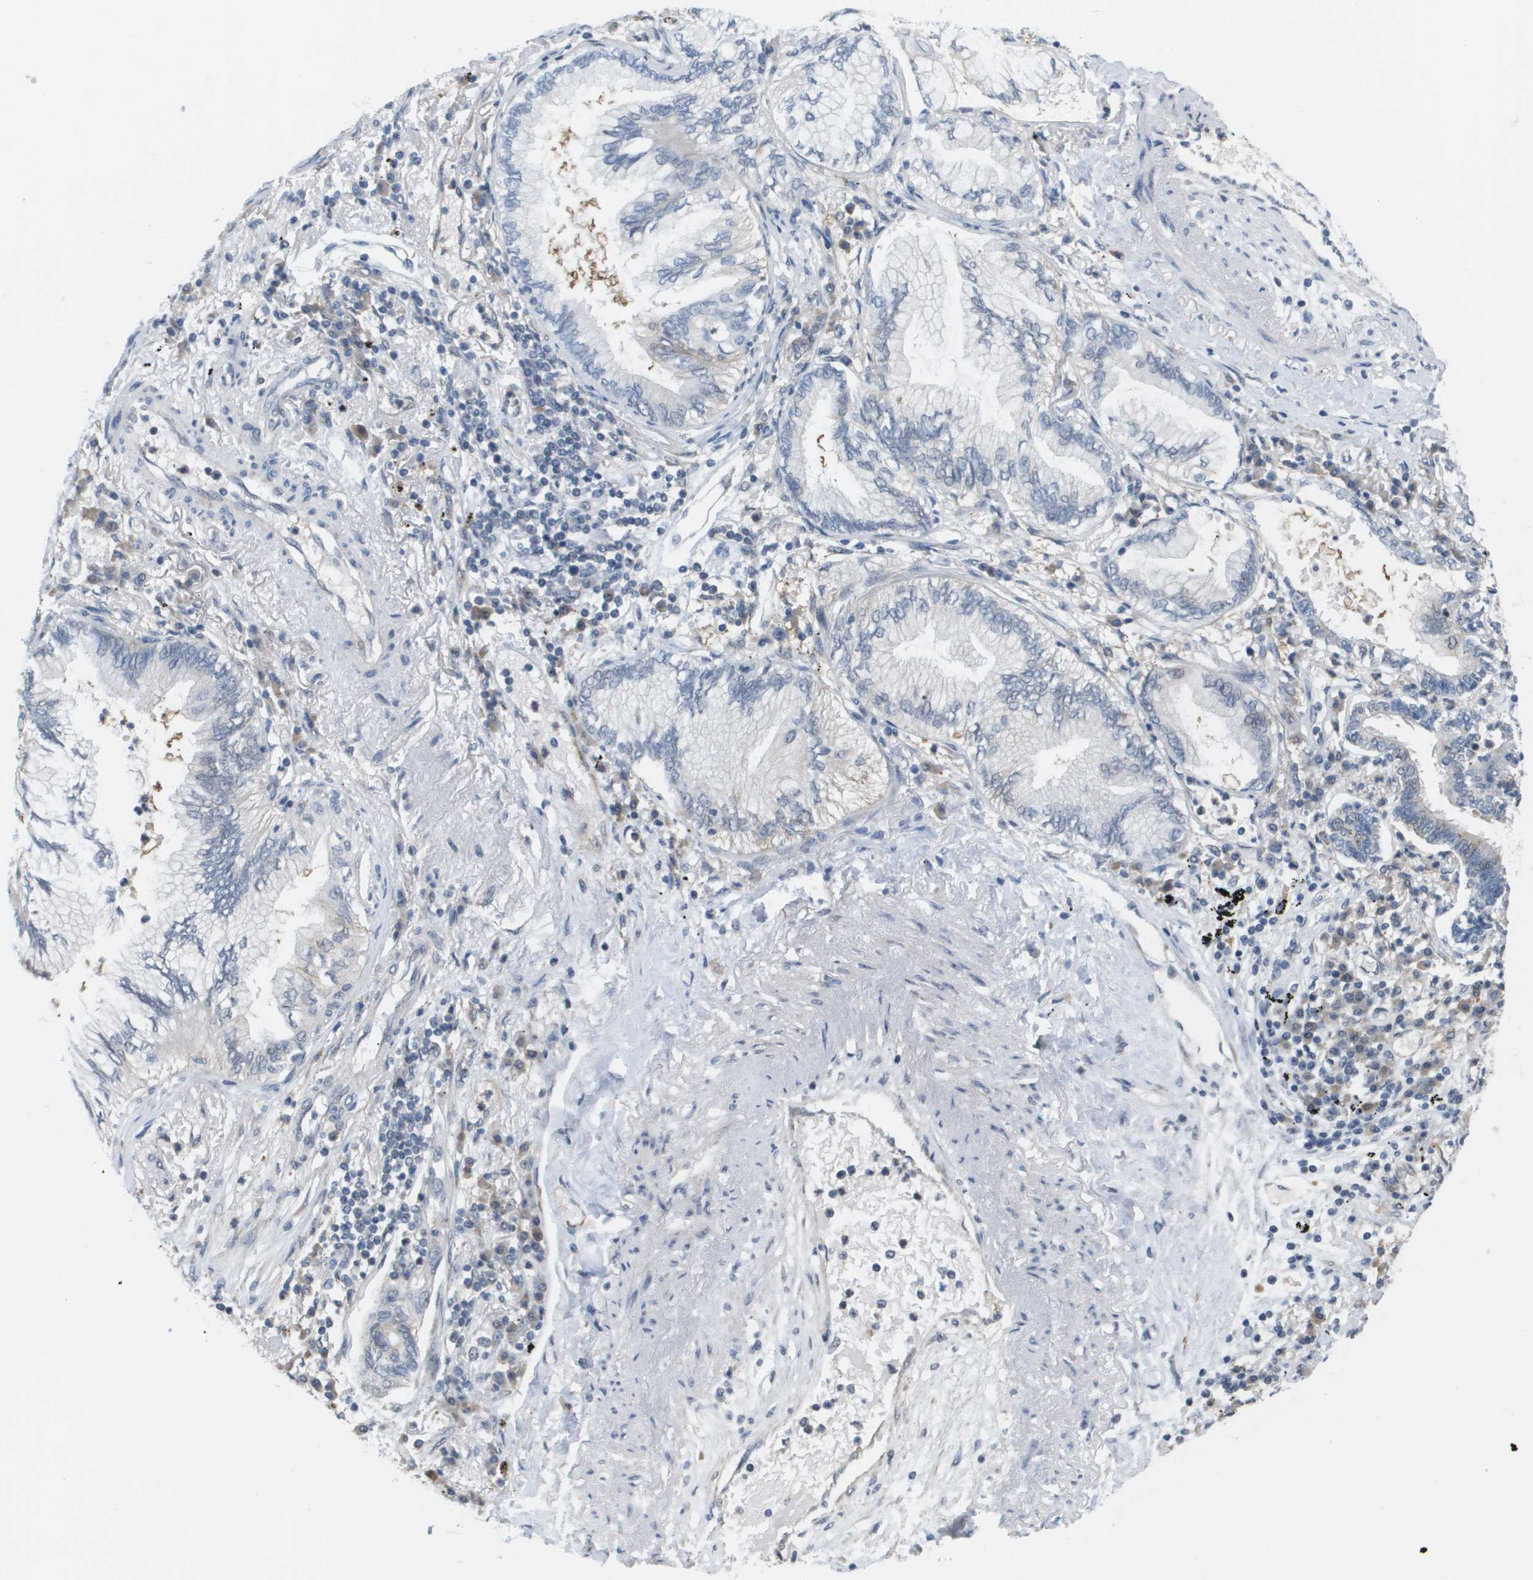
{"staining": {"intensity": "negative", "quantity": "none", "location": "none"}, "tissue": "lung cancer", "cell_type": "Tumor cells", "image_type": "cancer", "snomed": [{"axis": "morphology", "description": "Normal tissue, NOS"}, {"axis": "morphology", "description": "Adenocarcinoma, NOS"}, {"axis": "topography", "description": "Bronchus"}, {"axis": "topography", "description": "Lung"}], "caption": "The immunohistochemistry histopathology image has no significant expression in tumor cells of lung cancer tissue. (DAB (3,3'-diaminobenzidine) immunohistochemistry visualized using brightfield microscopy, high magnification).", "gene": "MARCHF8", "patient": {"sex": "female", "age": 70}}